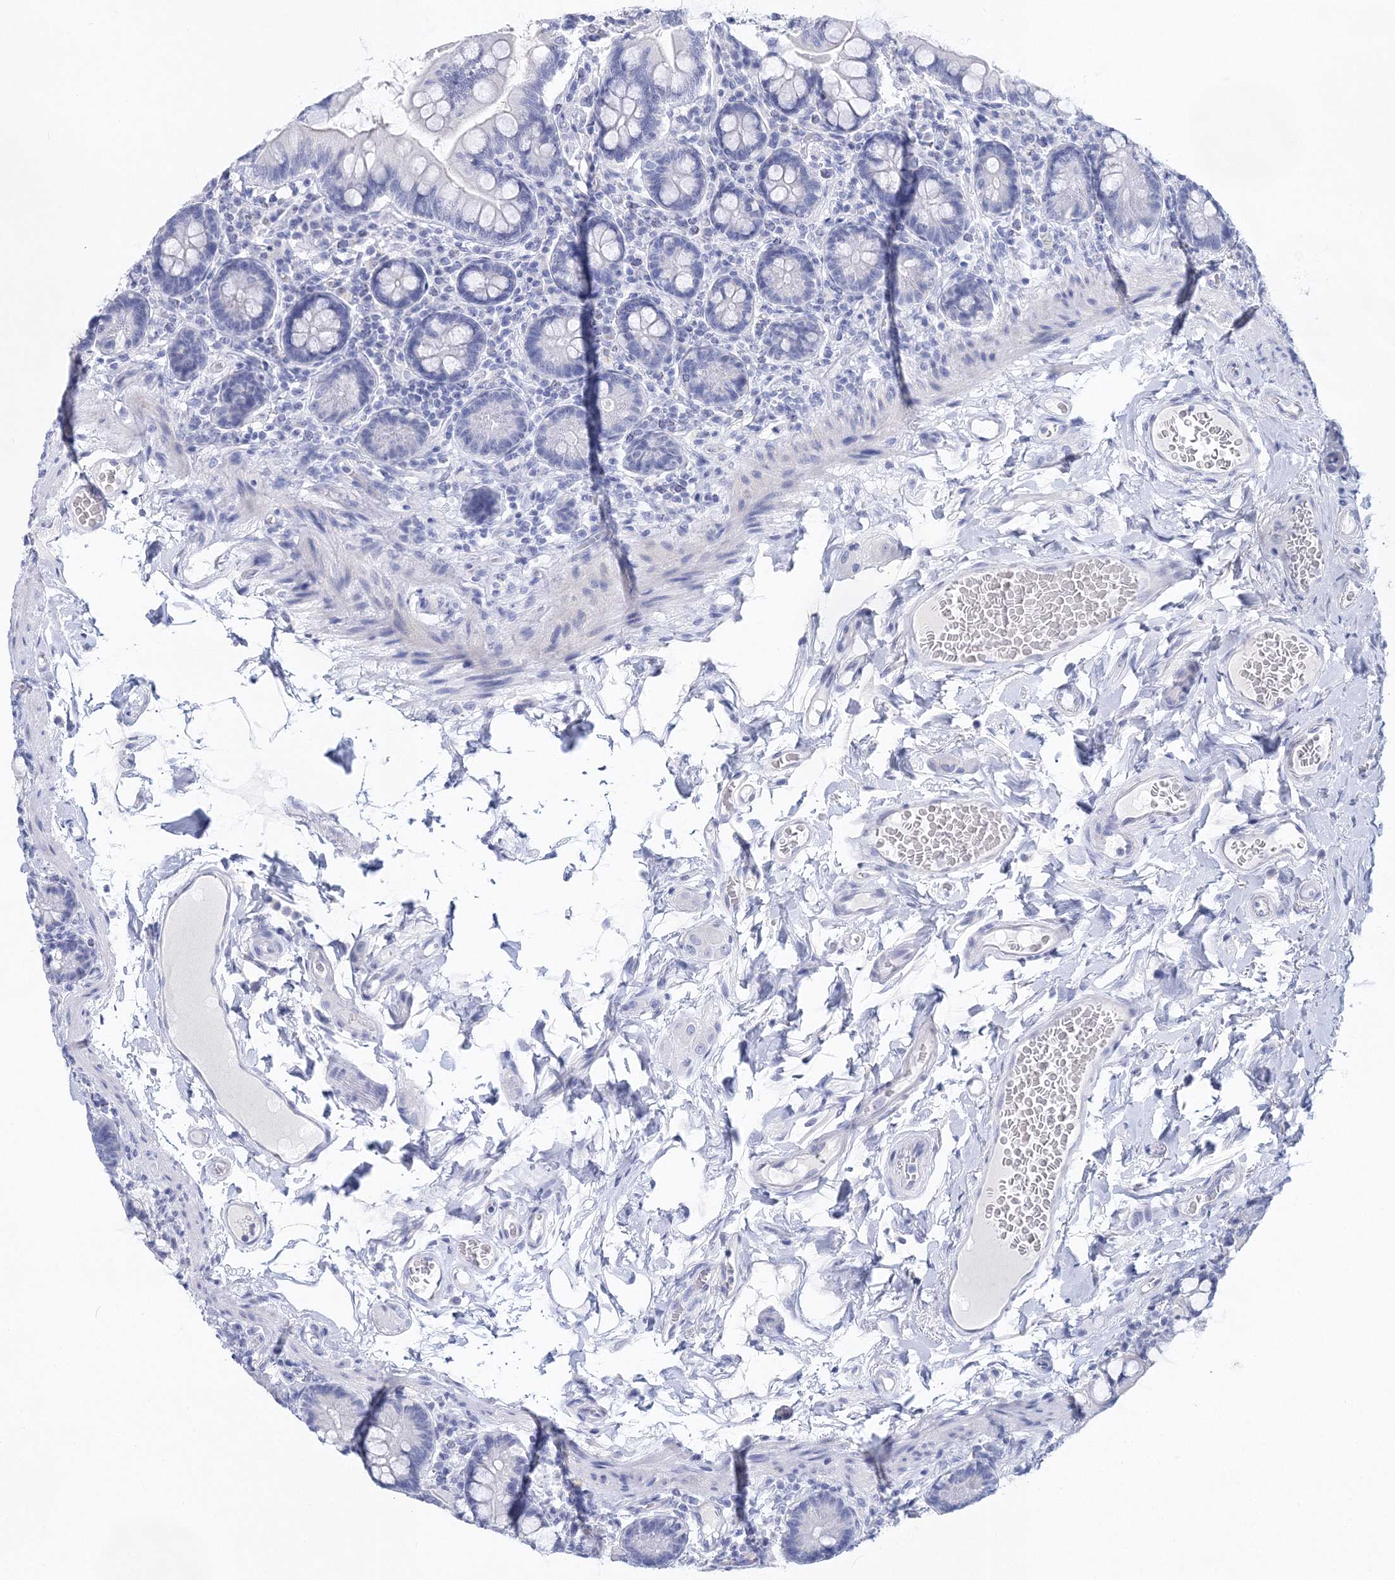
{"staining": {"intensity": "negative", "quantity": "none", "location": "none"}, "tissue": "small intestine", "cell_type": "Glandular cells", "image_type": "normal", "snomed": [{"axis": "morphology", "description": "Normal tissue, NOS"}, {"axis": "topography", "description": "Small intestine"}], "caption": "Glandular cells show no significant protein staining in normal small intestine.", "gene": "MYOZ2", "patient": {"sex": "female", "age": 64}}